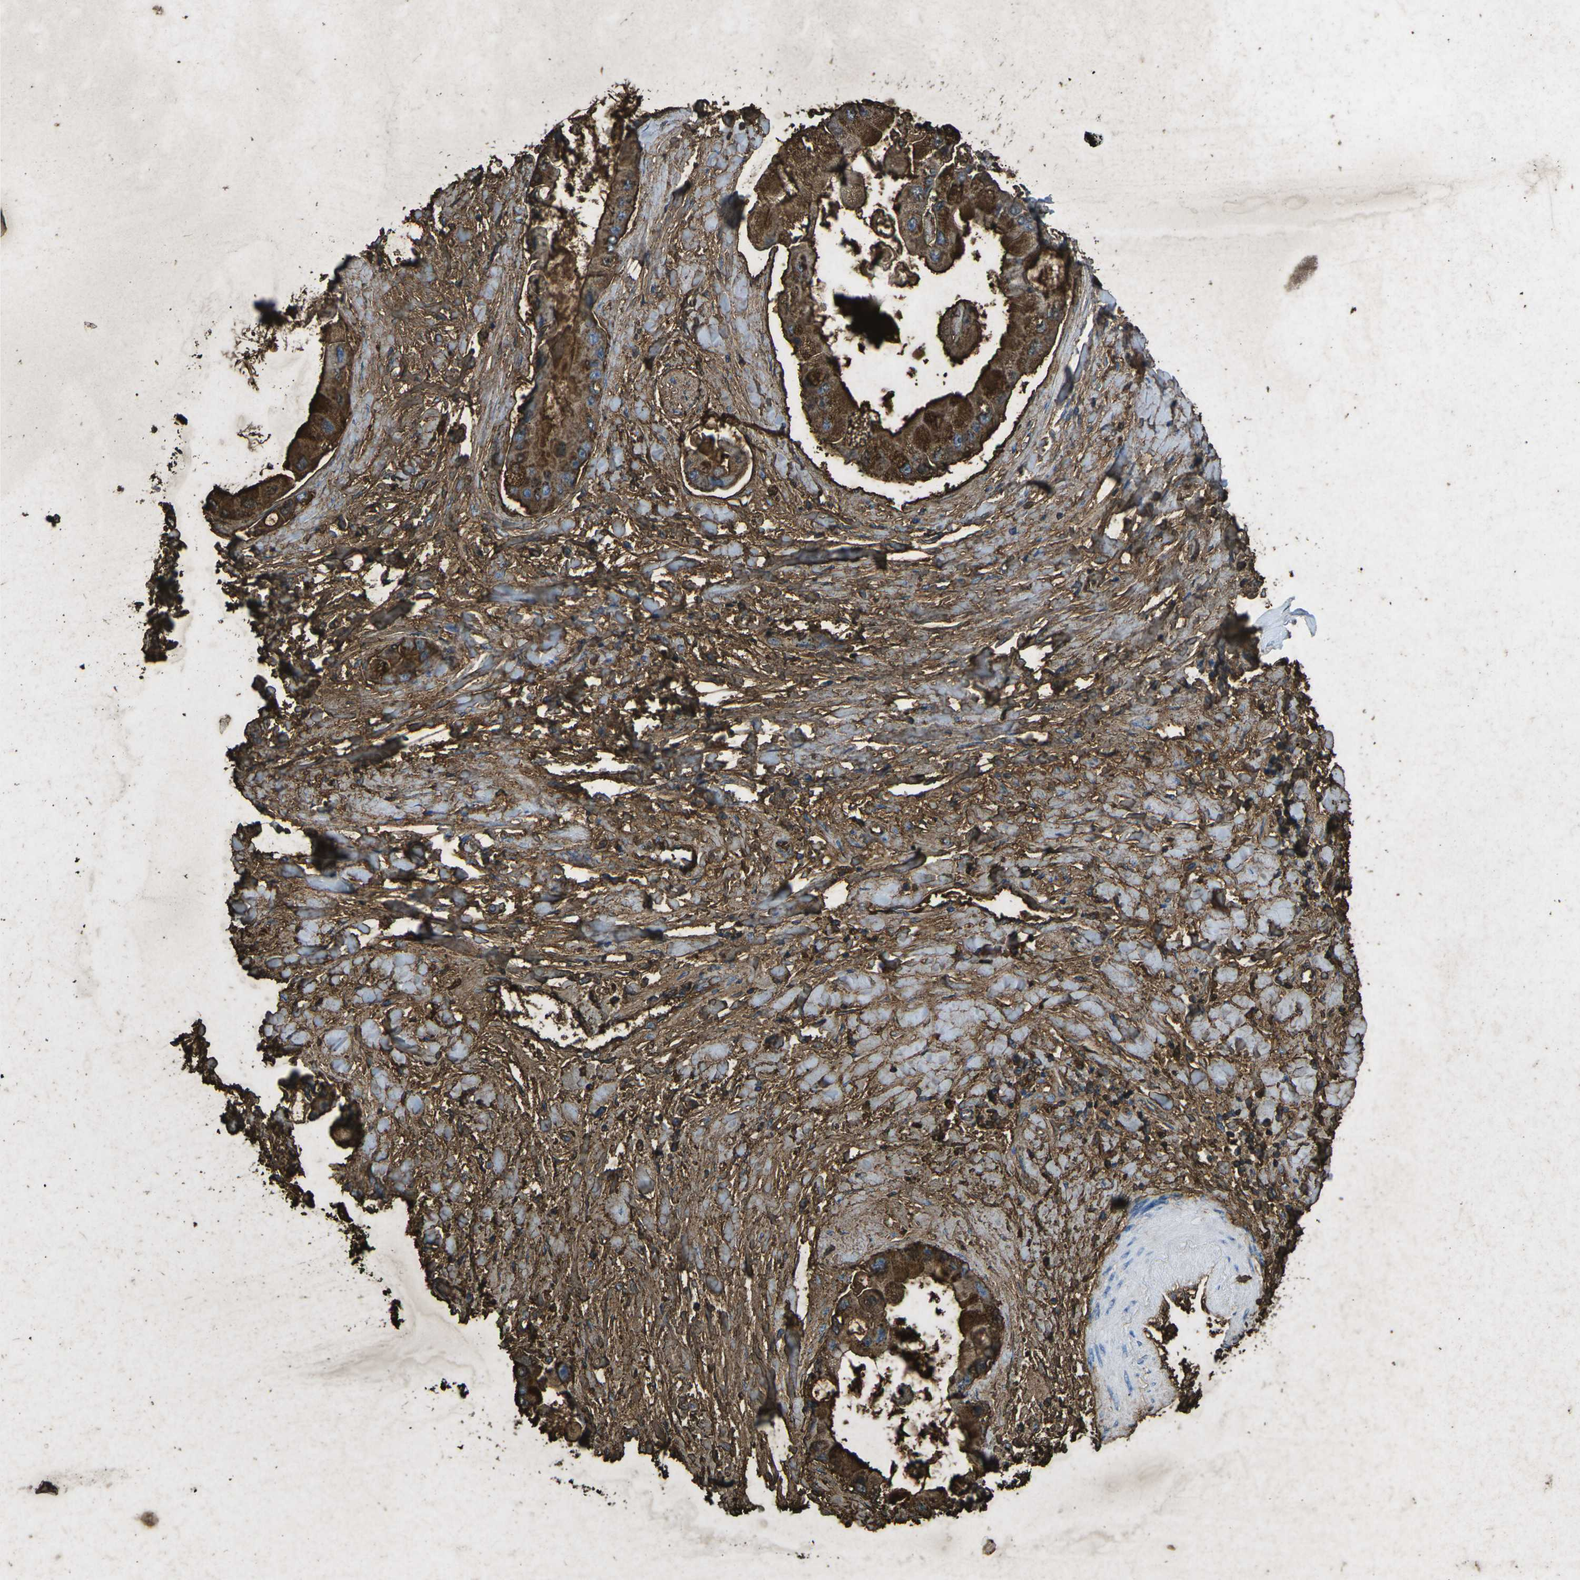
{"staining": {"intensity": "strong", "quantity": ">75%", "location": "cytoplasmic/membranous"}, "tissue": "liver cancer", "cell_type": "Tumor cells", "image_type": "cancer", "snomed": [{"axis": "morphology", "description": "Cholangiocarcinoma"}, {"axis": "topography", "description": "Liver"}], "caption": "A high-resolution micrograph shows immunohistochemistry (IHC) staining of liver cancer (cholangiocarcinoma), which shows strong cytoplasmic/membranous positivity in approximately >75% of tumor cells. Using DAB (brown) and hematoxylin (blue) stains, captured at high magnification using brightfield microscopy.", "gene": "CTAGE1", "patient": {"sex": "male", "age": 50}}